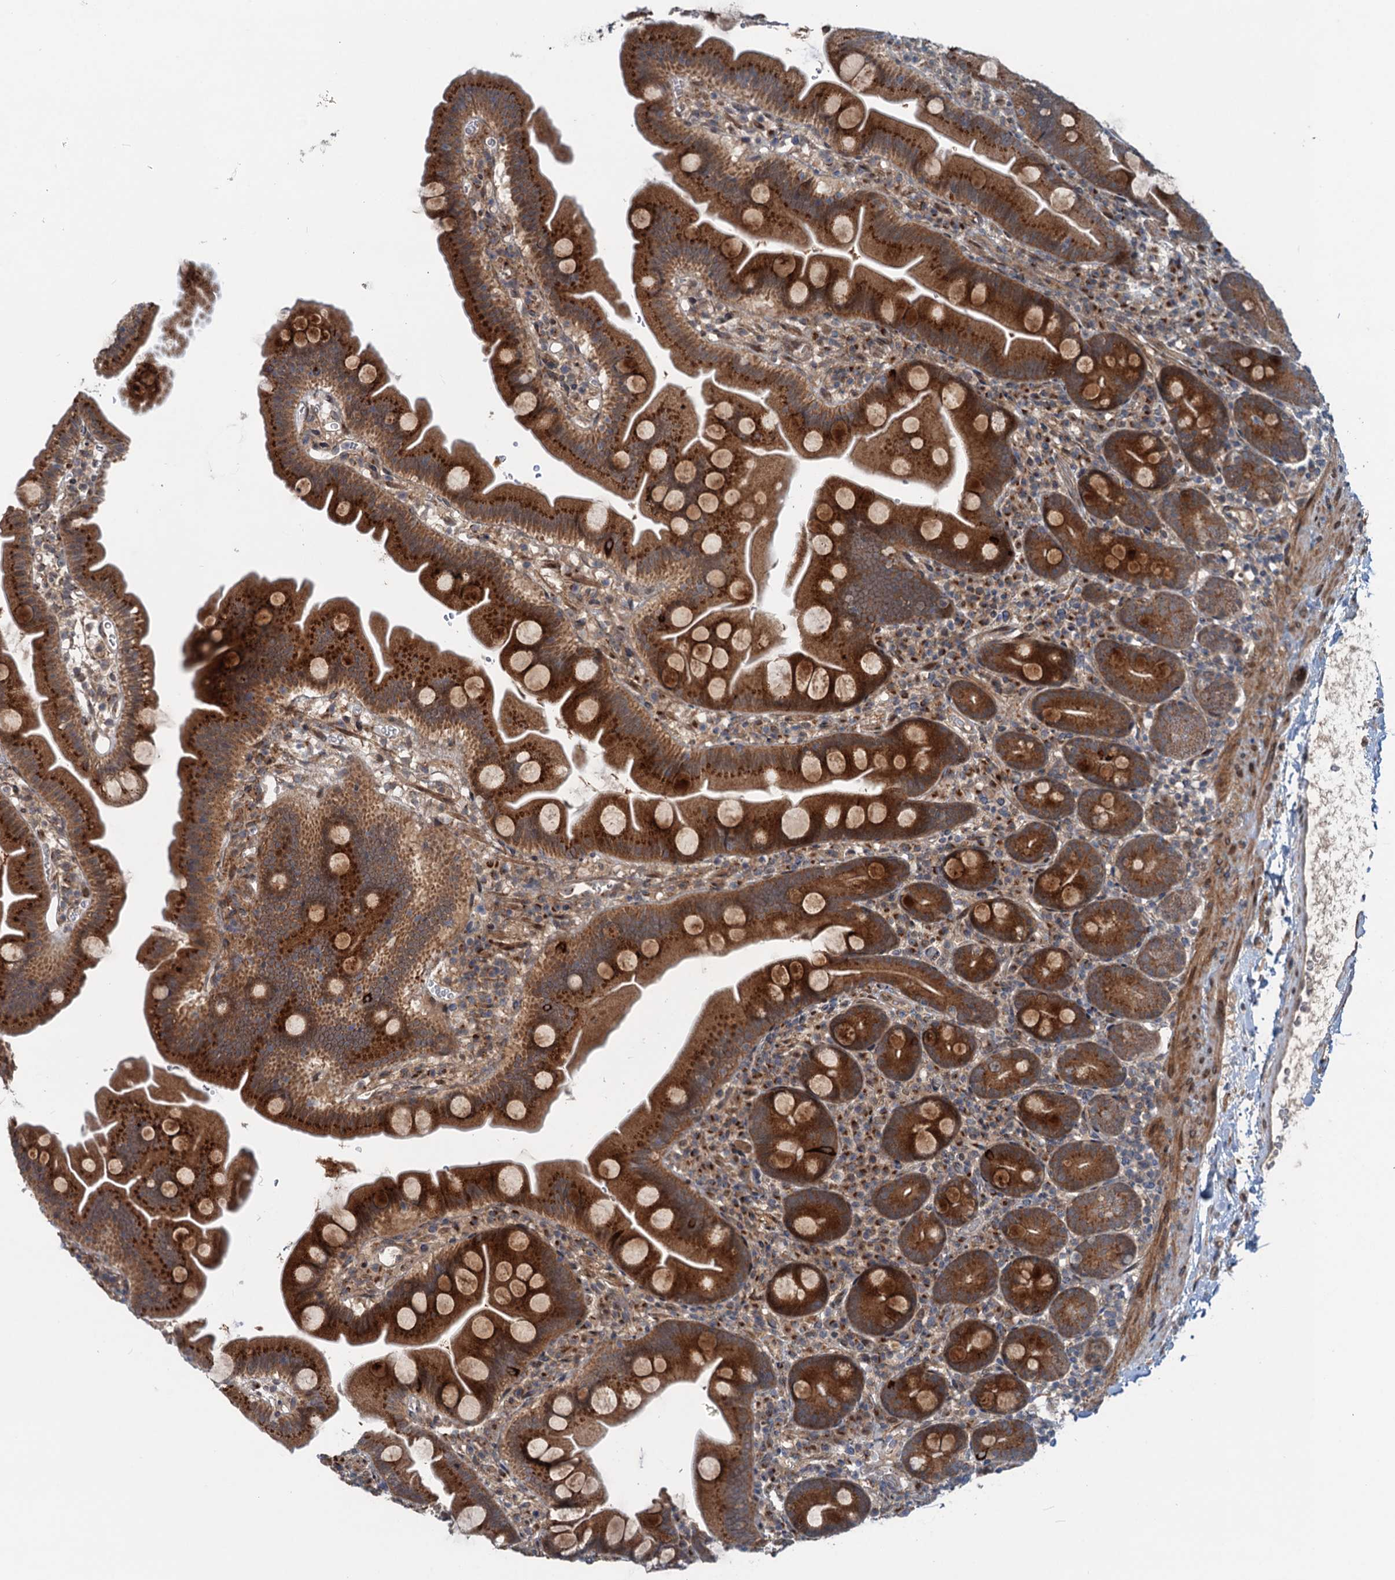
{"staining": {"intensity": "strong", "quantity": ">75%", "location": "cytoplasmic/membranous"}, "tissue": "small intestine", "cell_type": "Glandular cells", "image_type": "normal", "snomed": [{"axis": "morphology", "description": "Normal tissue, NOS"}, {"axis": "topography", "description": "Small intestine"}], "caption": "Normal small intestine shows strong cytoplasmic/membranous staining in approximately >75% of glandular cells, visualized by immunohistochemistry. (IHC, brightfield microscopy, high magnification).", "gene": "DYNC2I2", "patient": {"sex": "female", "age": 68}}